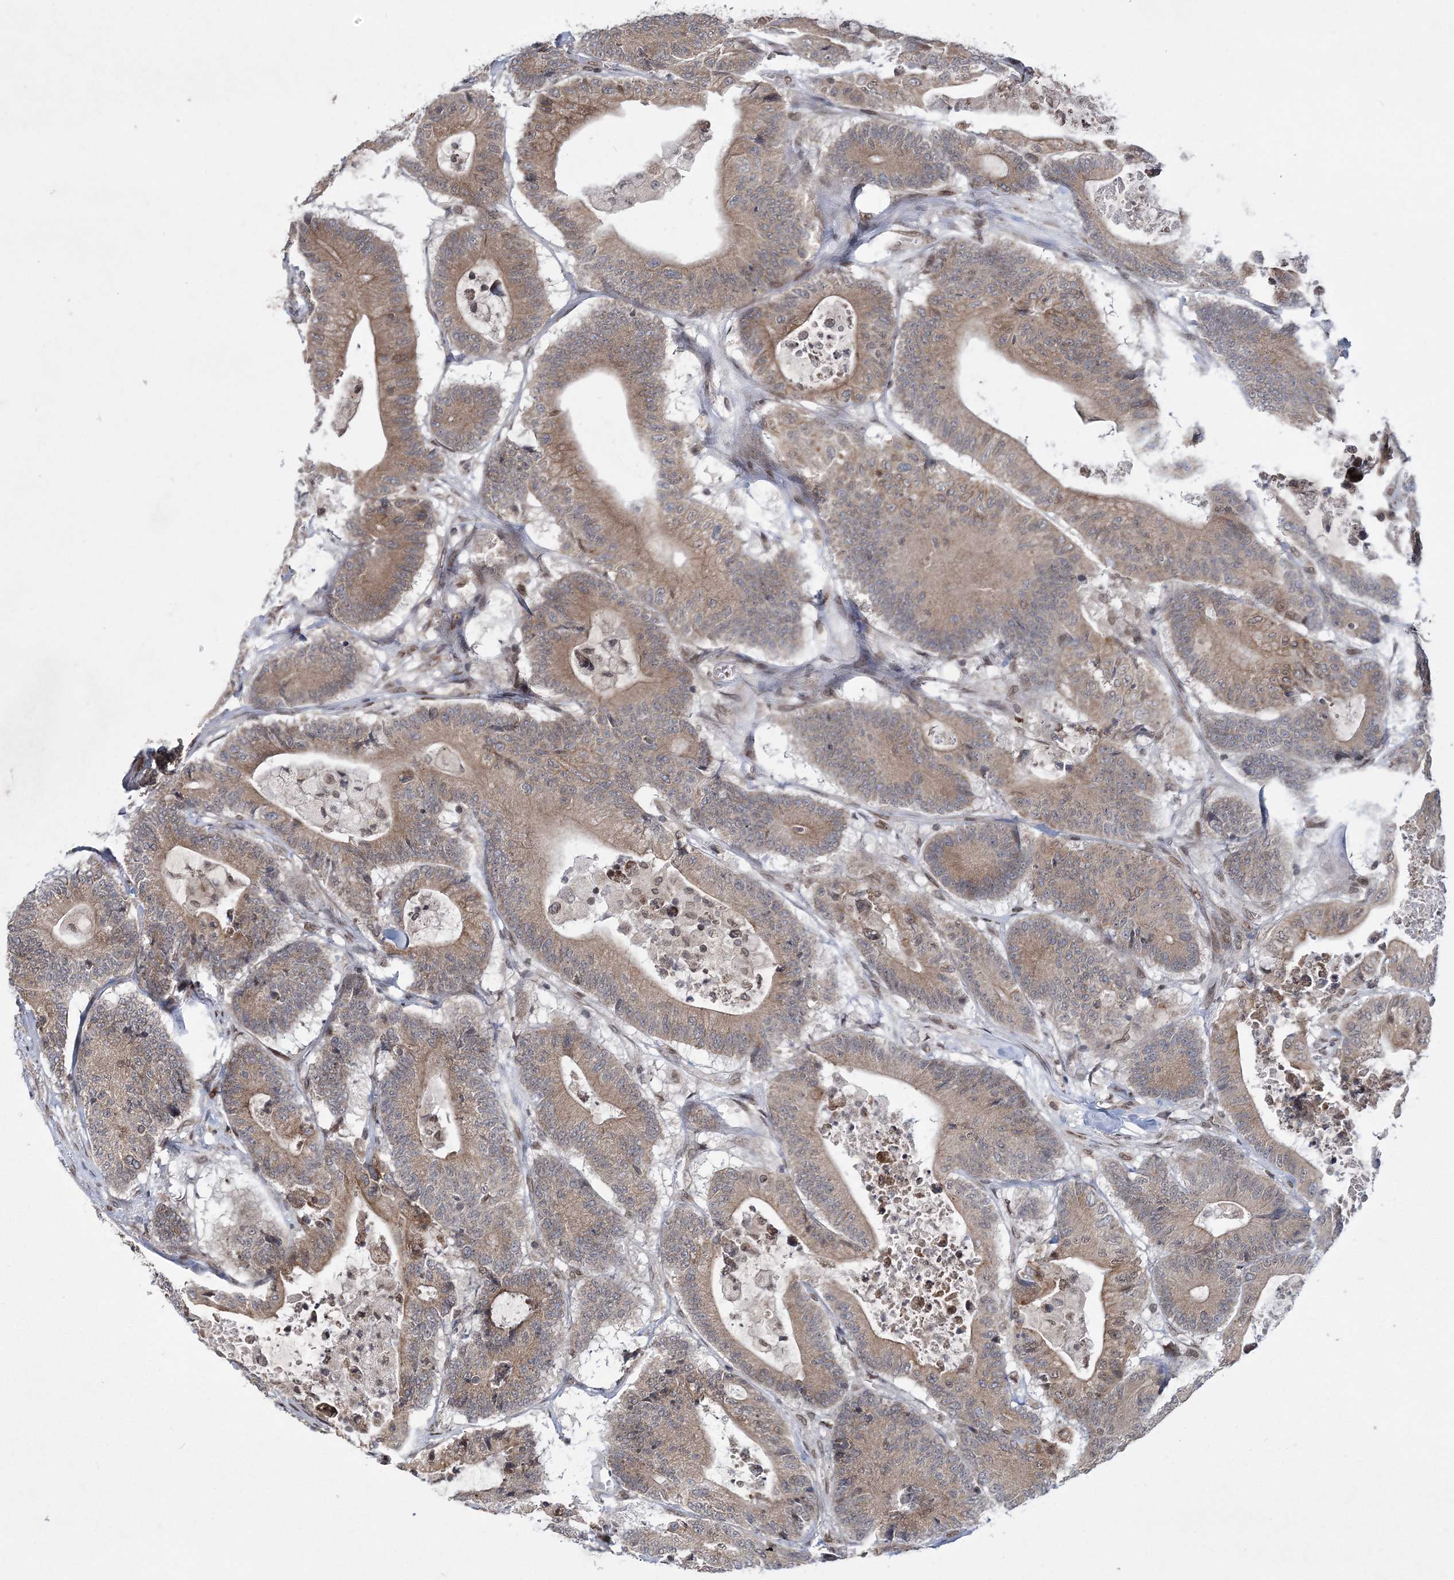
{"staining": {"intensity": "moderate", "quantity": ">75%", "location": "cytoplasmic/membranous"}, "tissue": "colorectal cancer", "cell_type": "Tumor cells", "image_type": "cancer", "snomed": [{"axis": "morphology", "description": "Adenocarcinoma, NOS"}, {"axis": "topography", "description": "Colon"}], "caption": "Colorectal cancer was stained to show a protein in brown. There is medium levels of moderate cytoplasmic/membranous positivity in about >75% of tumor cells.", "gene": "DNAJC27", "patient": {"sex": "female", "age": 84}}